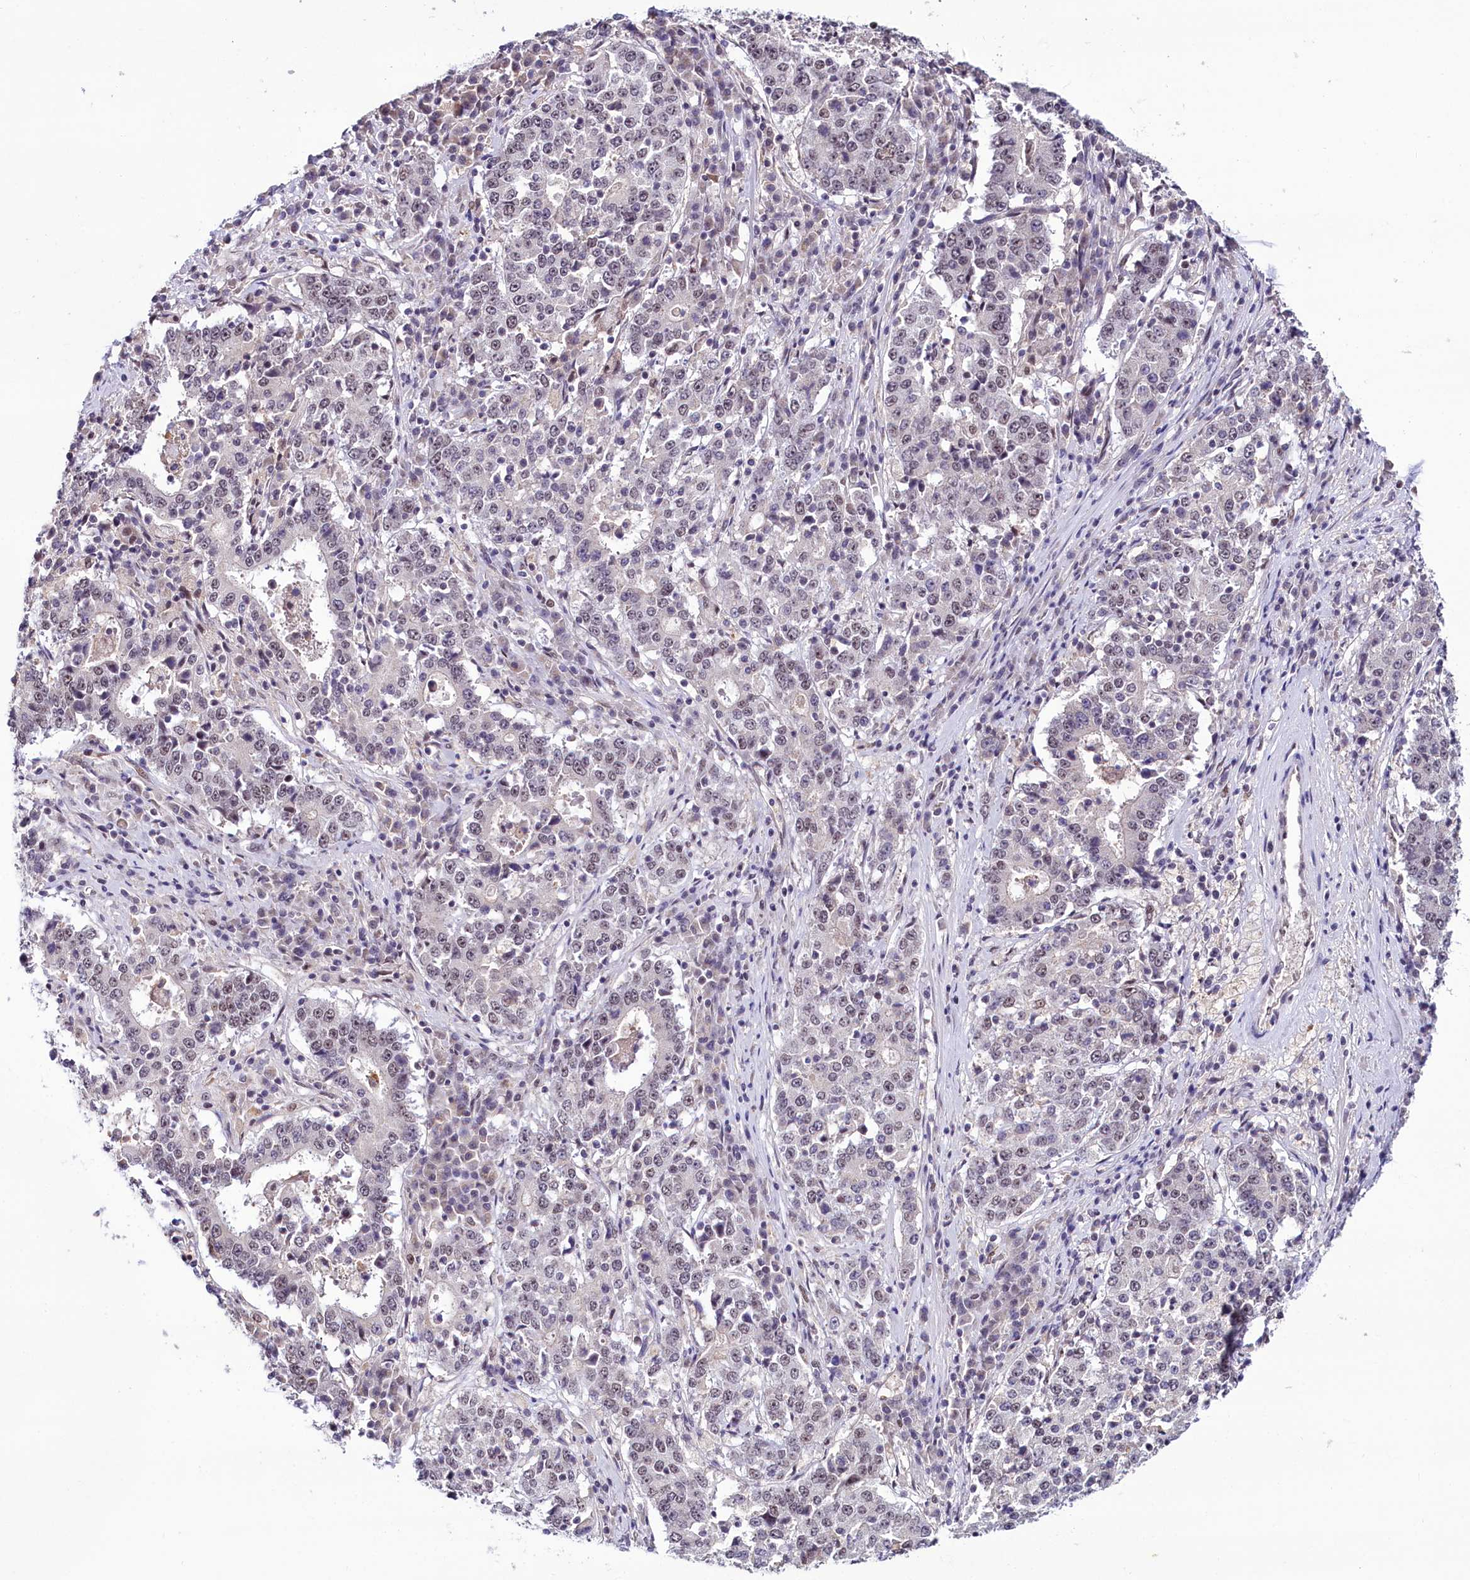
{"staining": {"intensity": "negative", "quantity": "none", "location": "none"}, "tissue": "stomach cancer", "cell_type": "Tumor cells", "image_type": "cancer", "snomed": [{"axis": "morphology", "description": "Adenocarcinoma, NOS"}, {"axis": "topography", "description": "Stomach"}], "caption": "Immunohistochemistry (IHC) image of neoplastic tissue: stomach cancer stained with DAB (3,3'-diaminobenzidine) reveals no significant protein positivity in tumor cells.", "gene": "SCAF11", "patient": {"sex": "male", "age": 59}}